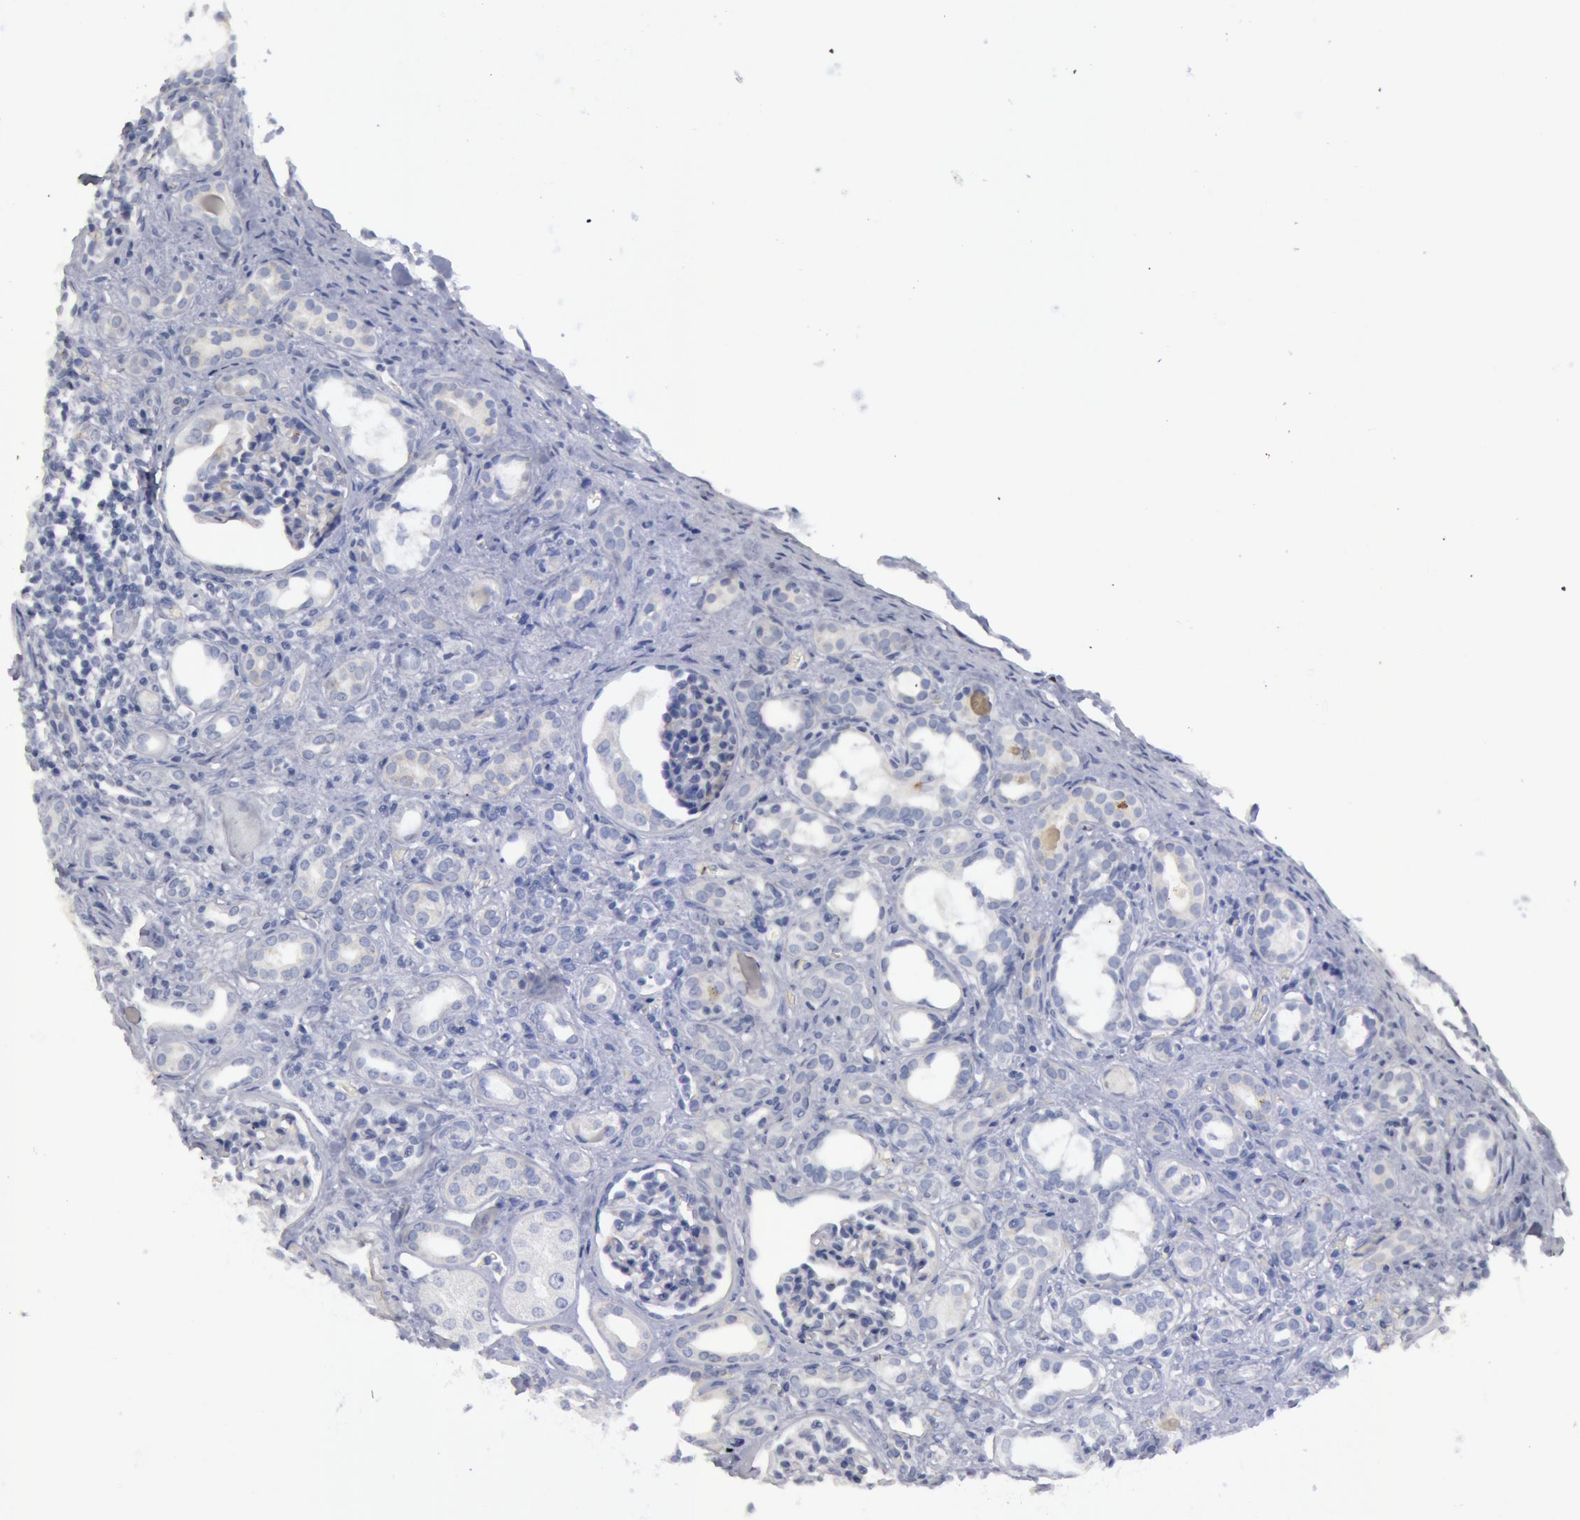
{"staining": {"intensity": "negative", "quantity": "none", "location": "none"}, "tissue": "kidney", "cell_type": "Cells in glomeruli", "image_type": "normal", "snomed": [{"axis": "morphology", "description": "Normal tissue, NOS"}, {"axis": "topography", "description": "Kidney"}], "caption": "High power microscopy histopathology image of an immunohistochemistry micrograph of normal kidney, revealing no significant positivity in cells in glomeruli. (IHC, brightfield microscopy, high magnification).", "gene": "SMC1B", "patient": {"sex": "male", "age": 7}}